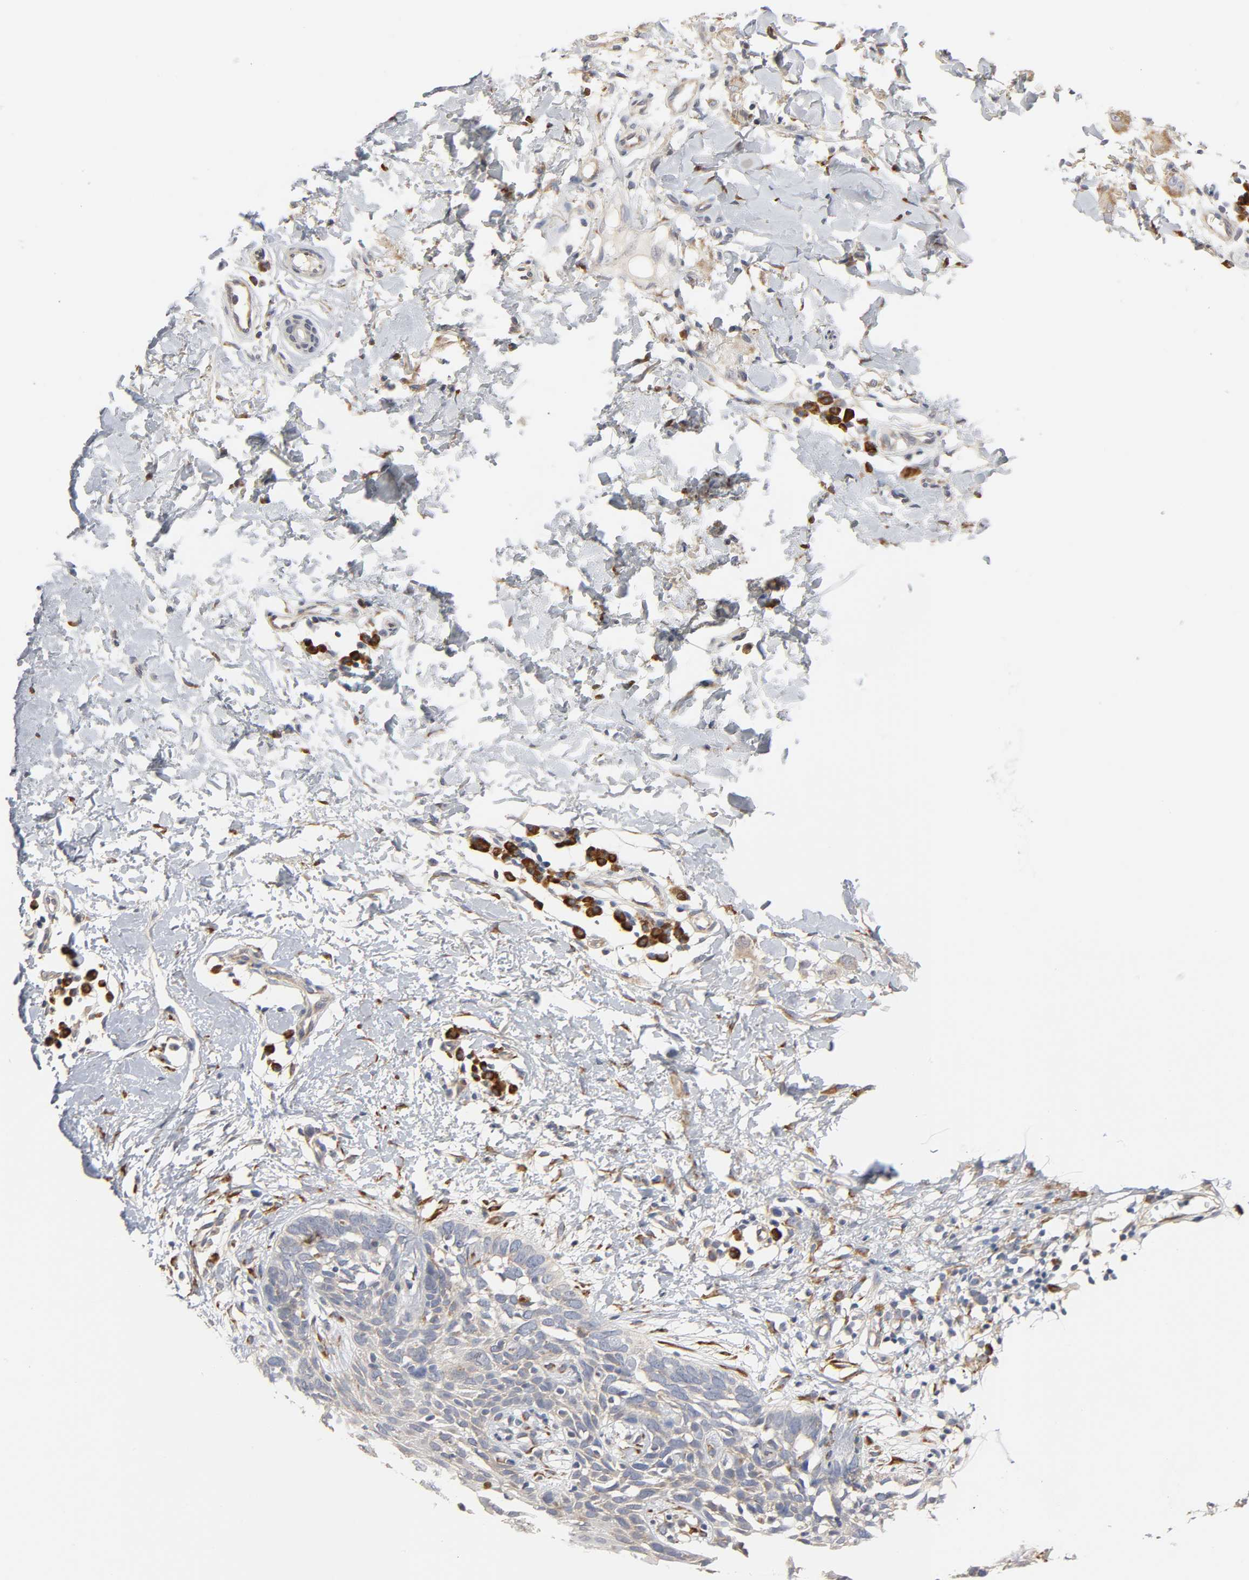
{"staining": {"intensity": "negative", "quantity": "none", "location": "none"}, "tissue": "skin cancer", "cell_type": "Tumor cells", "image_type": "cancer", "snomed": [{"axis": "morphology", "description": "Normal tissue, NOS"}, {"axis": "morphology", "description": "Basal cell carcinoma"}, {"axis": "topography", "description": "Skin"}], "caption": "Immunohistochemistry (IHC) image of human skin cancer stained for a protein (brown), which reveals no expression in tumor cells.", "gene": "HDLBP", "patient": {"sex": "male", "age": 77}}